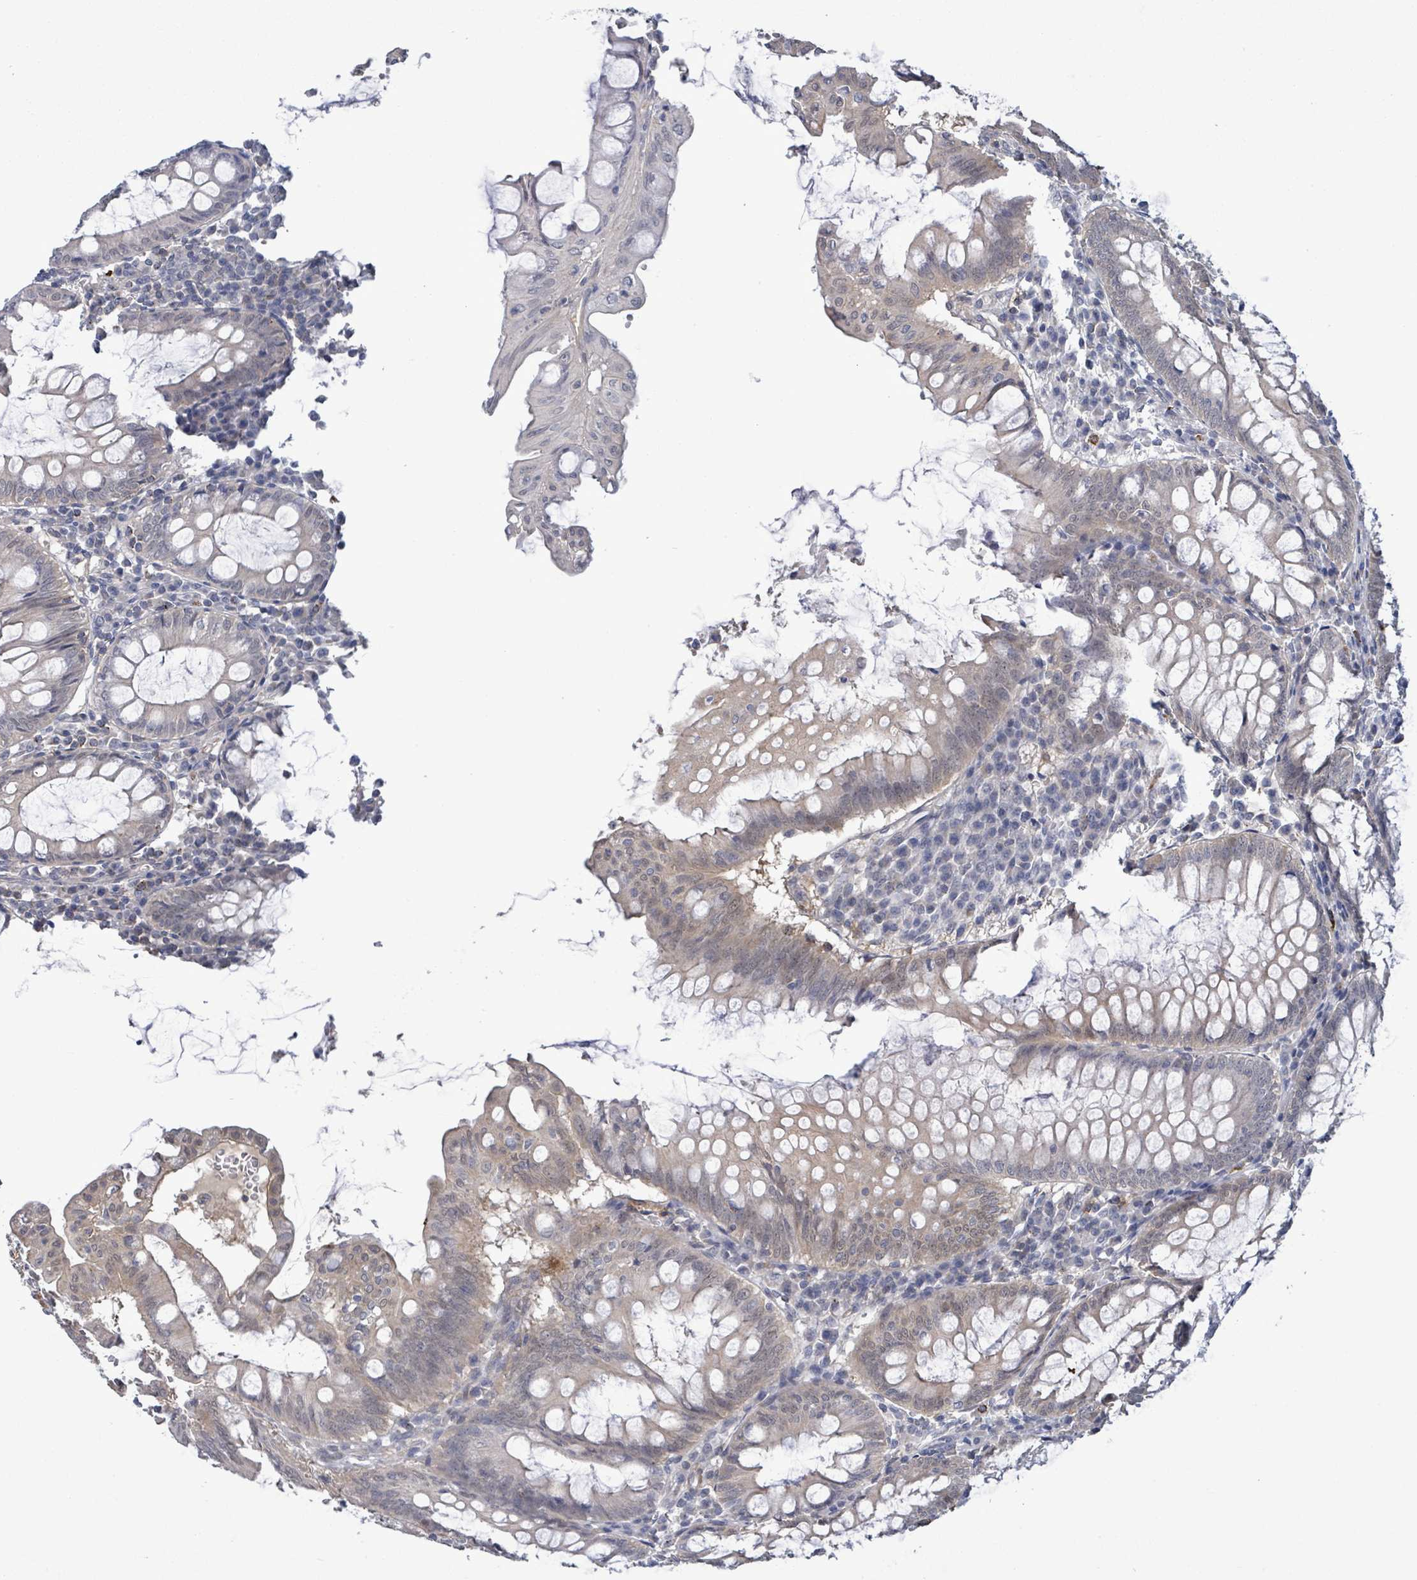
{"staining": {"intensity": "negative", "quantity": "none", "location": "none"}, "tissue": "appendix", "cell_type": "Glandular cells", "image_type": "normal", "snomed": [{"axis": "morphology", "description": "Normal tissue, NOS"}, {"axis": "topography", "description": "Appendix"}], "caption": "DAB (3,3'-diaminobenzidine) immunohistochemical staining of unremarkable appendix exhibits no significant positivity in glandular cells. (DAB (3,3'-diaminobenzidine) immunohistochemistry with hematoxylin counter stain).", "gene": "AMMECR1", "patient": {"sex": "male", "age": 83}}